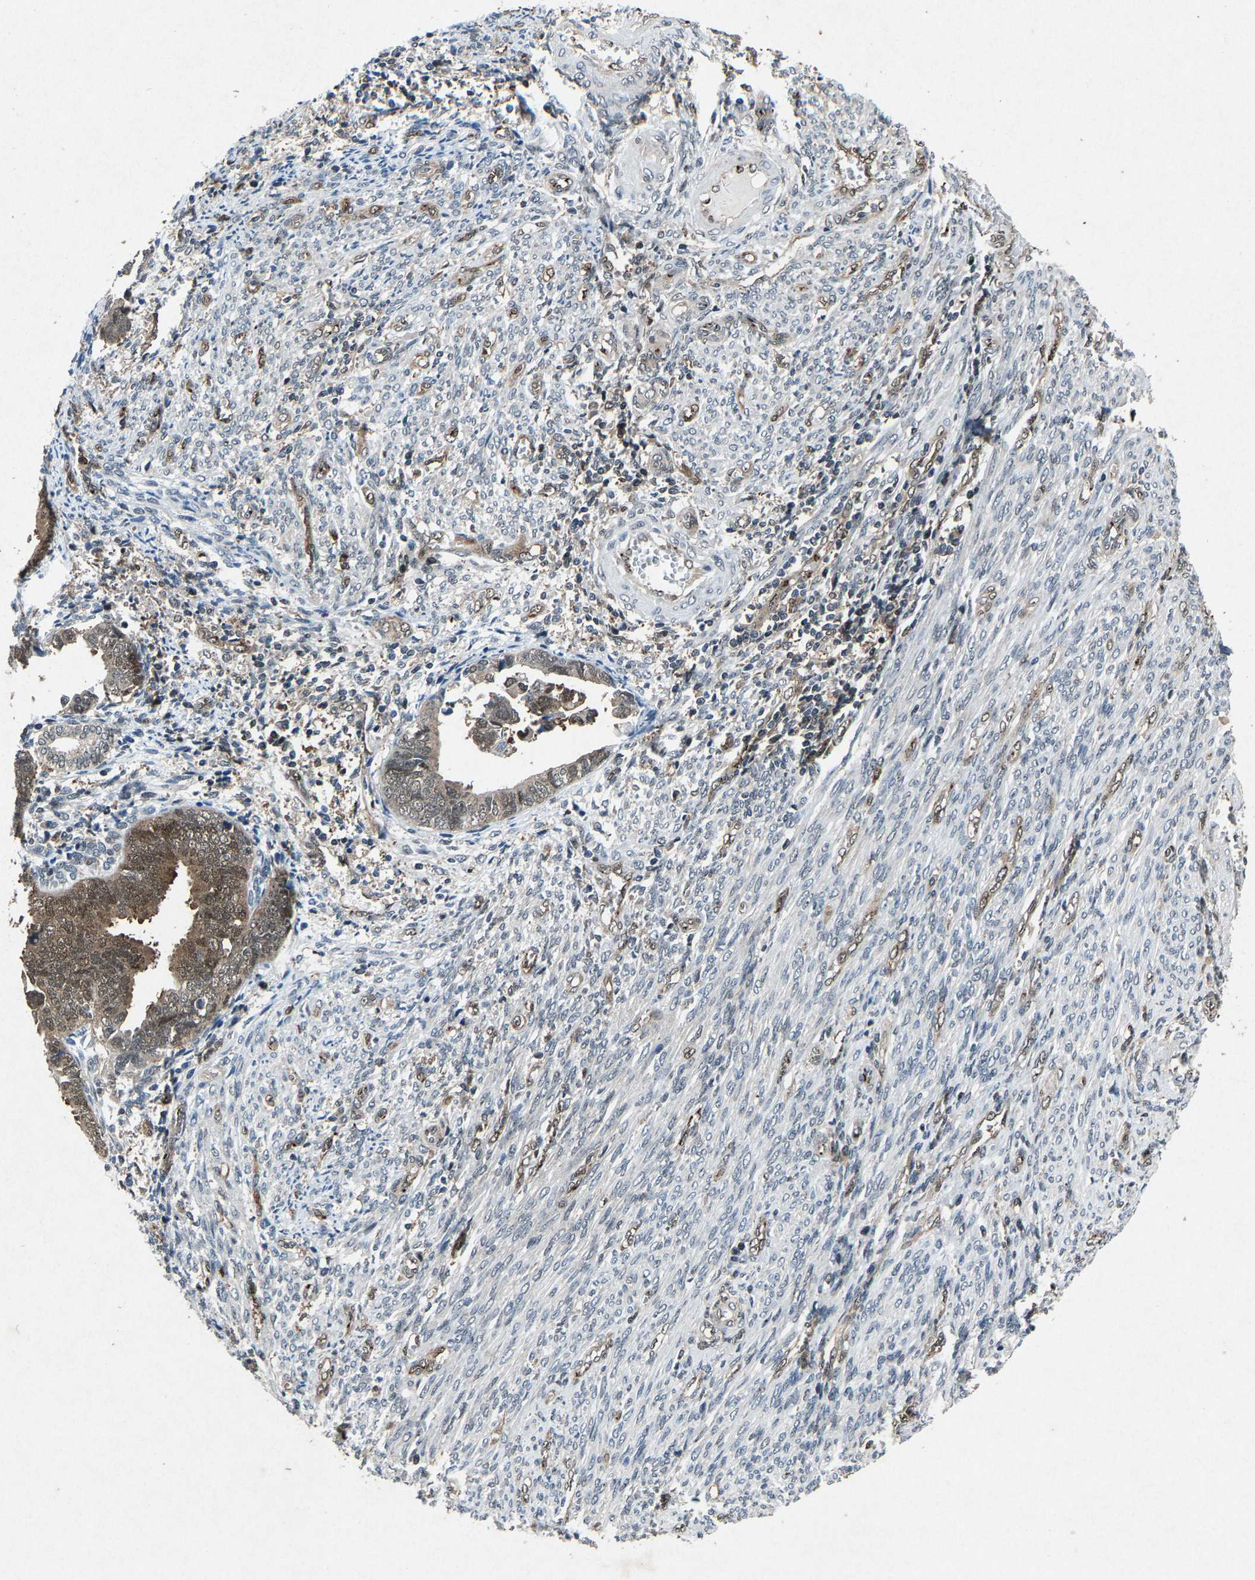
{"staining": {"intensity": "moderate", "quantity": ">75%", "location": "cytoplasmic/membranous,nuclear"}, "tissue": "endometrial cancer", "cell_type": "Tumor cells", "image_type": "cancer", "snomed": [{"axis": "morphology", "description": "Adenocarcinoma, NOS"}, {"axis": "topography", "description": "Endometrium"}], "caption": "Immunohistochemical staining of human adenocarcinoma (endometrial) demonstrates moderate cytoplasmic/membranous and nuclear protein staining in approximately >75% of tumor cells.", "gene": "ATXN3", "patient": {"sex": "female", "age": 75}}